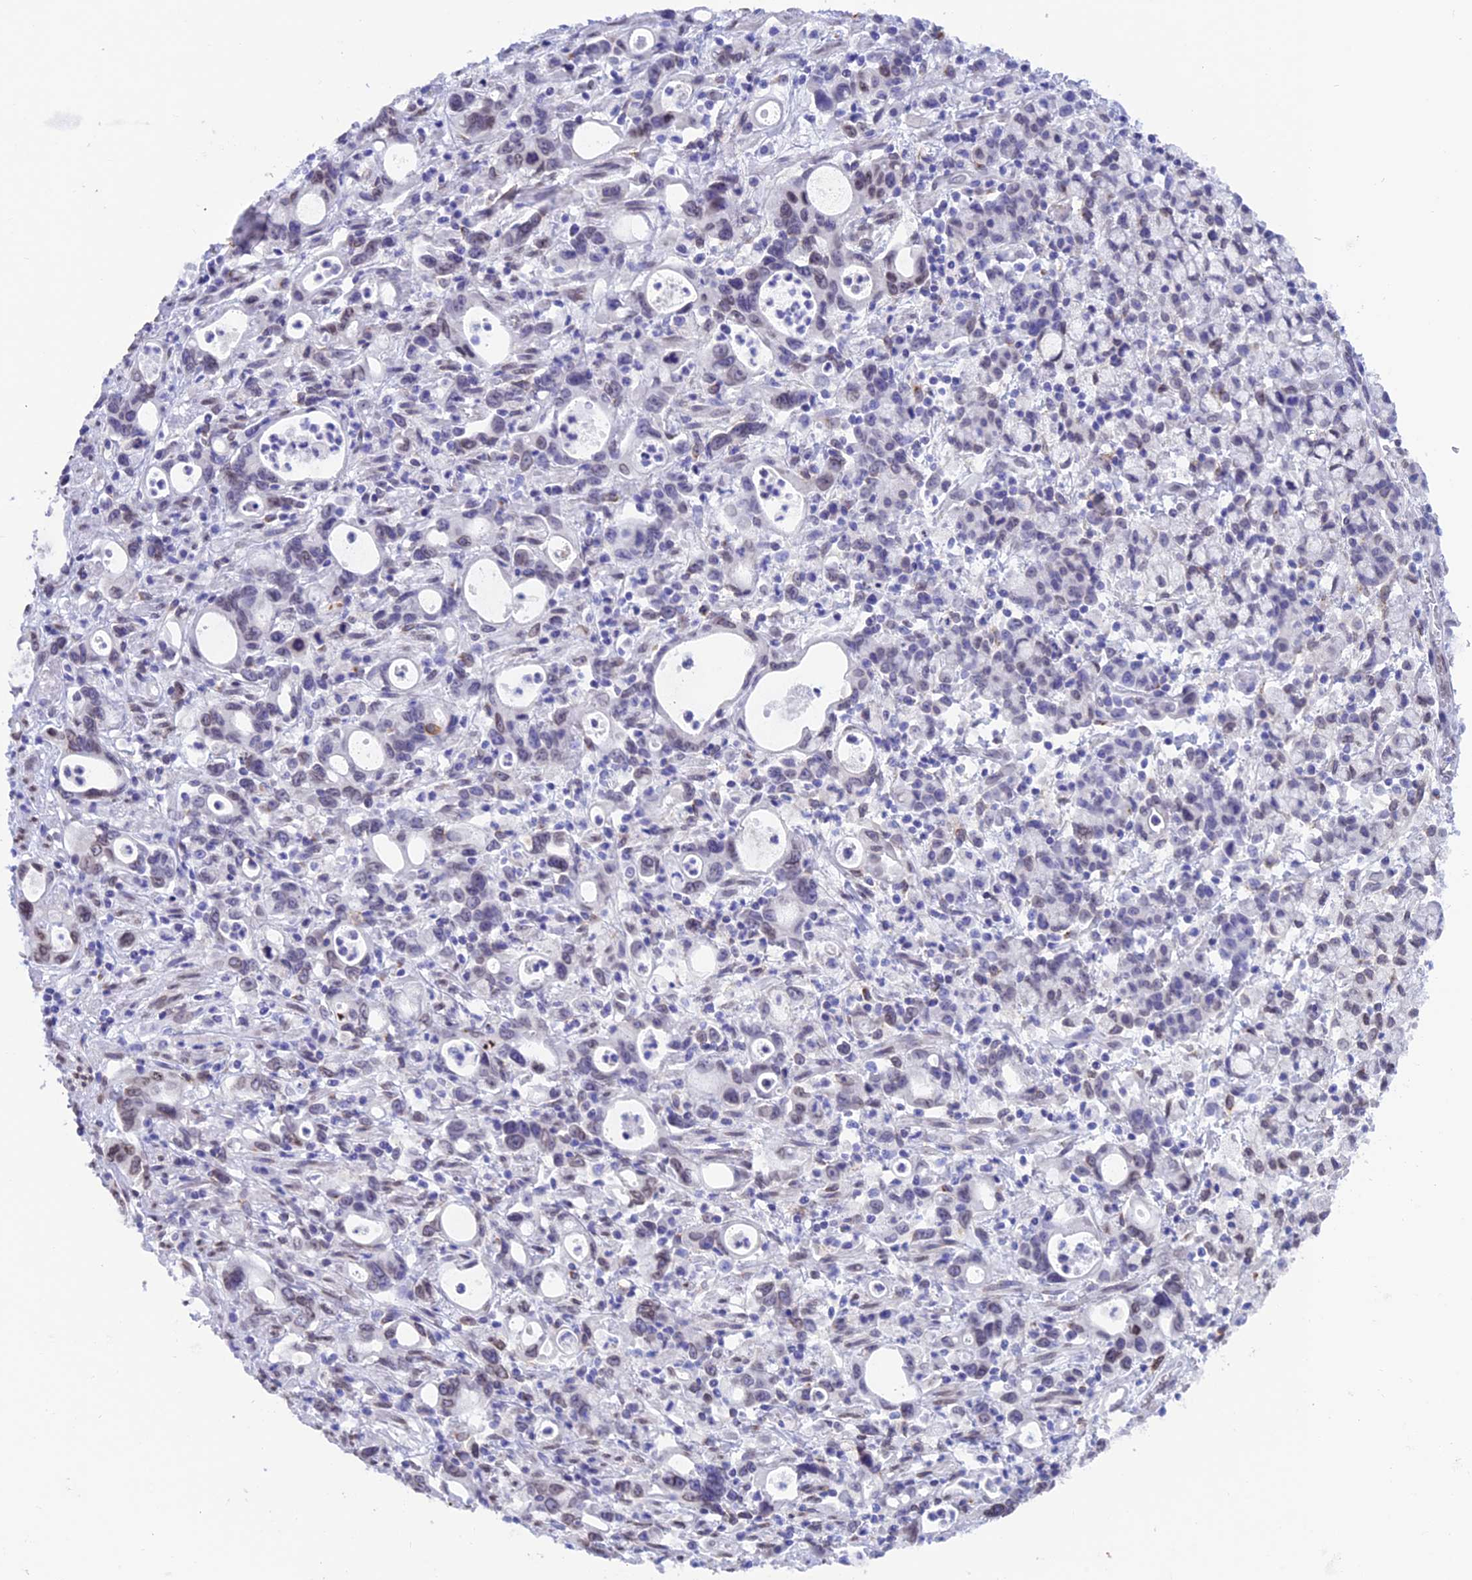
{"staining": {"intensity": "weak", "quantity": "<25%", "location": "cytoplasmic/membranous,nuclear"}, "tissue": "stomach cancer", "cell_type": "Tumor cells", "image_type": "cancer", "snomed": [{"axis": "morphology", "description": "Adenocarcinoma, NOS"}, {"axis": "topography", "description": "Stomach, lower"}], "caption": "An IHC micrograph of stomach cancer is shown. There is no staining in tumor cells of stomach cancer.", "gene": "TMPRSS7", "patient": {"sex": "female", "age": 43}}